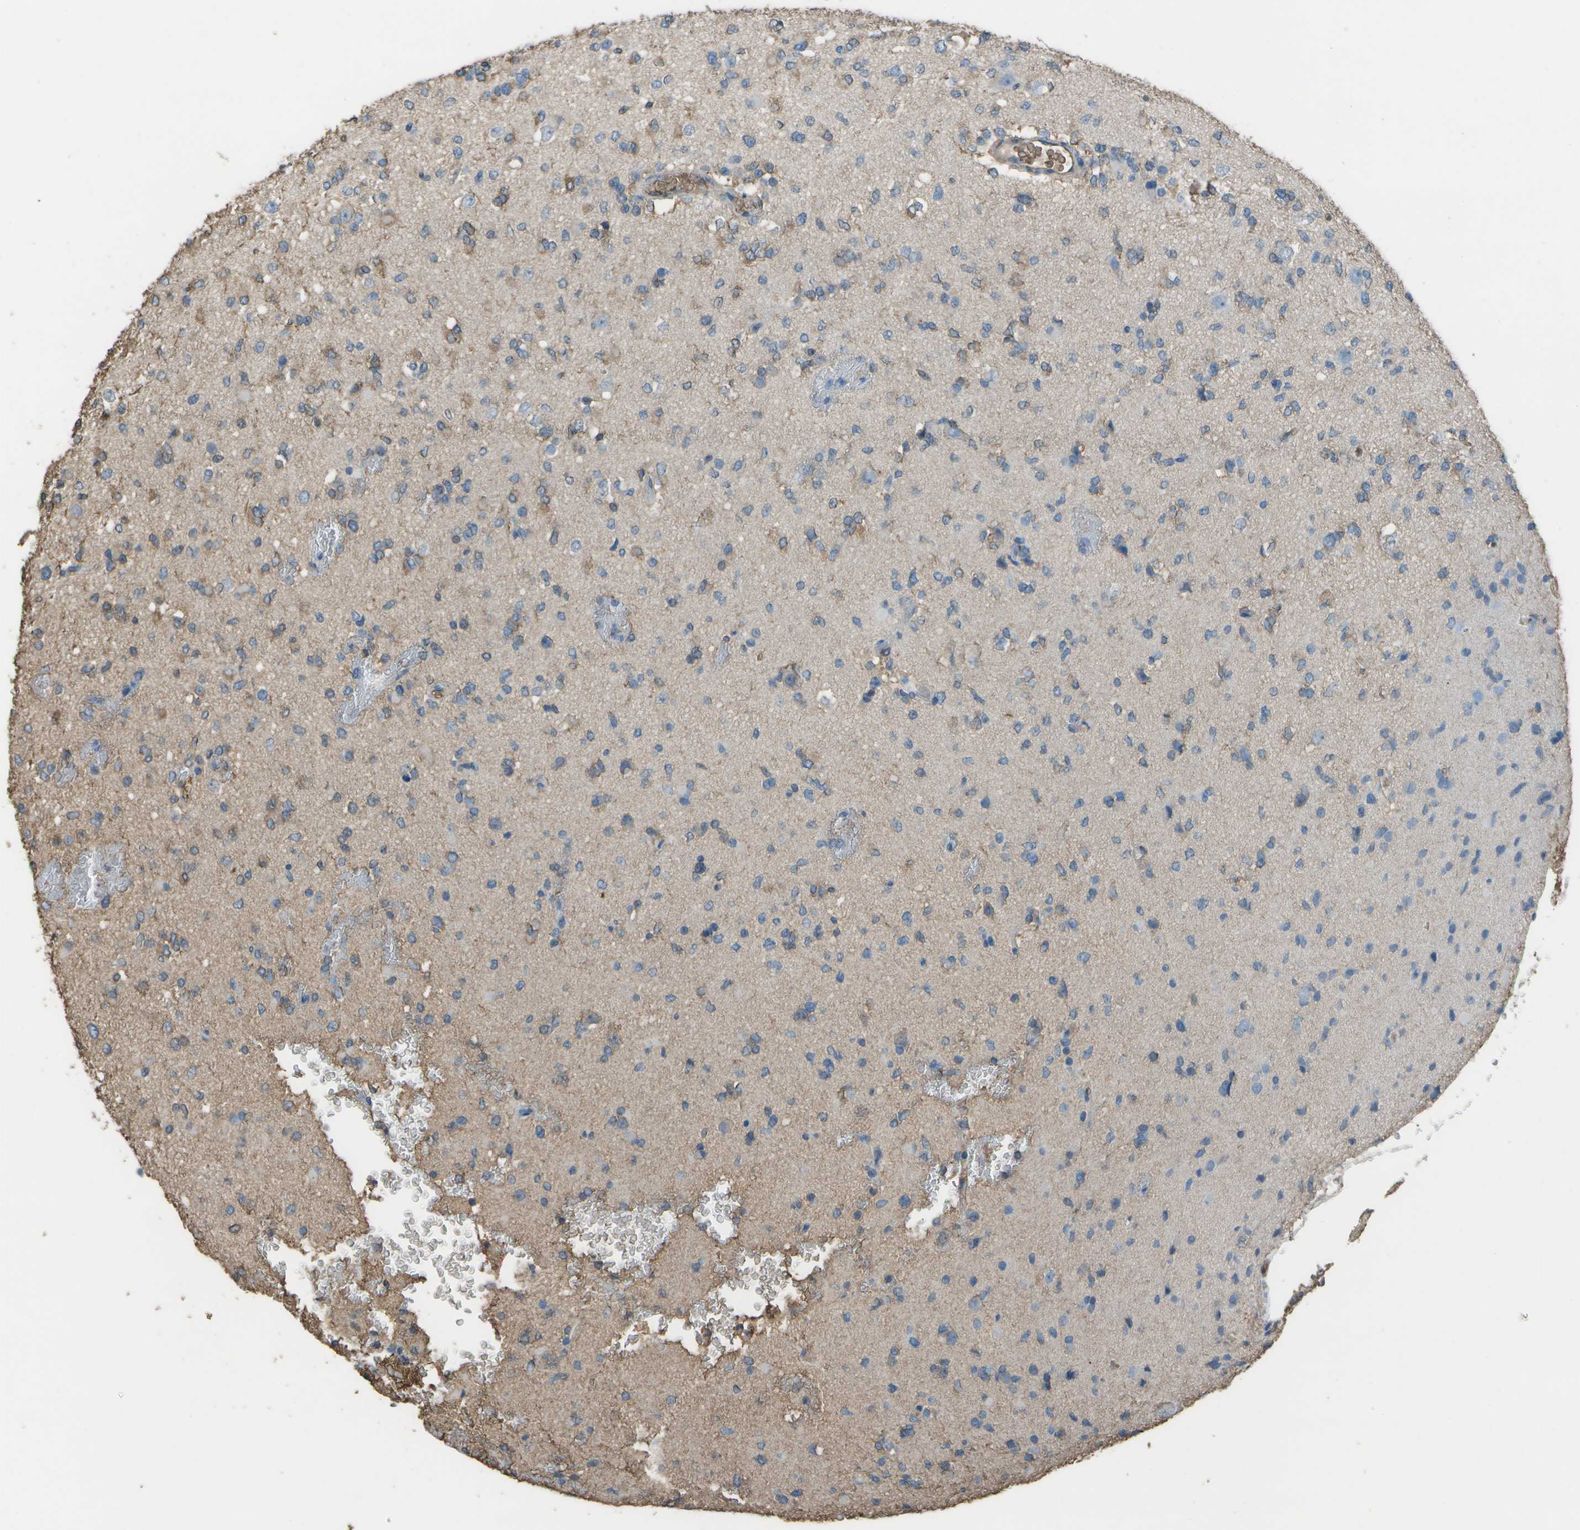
{"staining": {"intensity": "weak", "quantity": "<25%", "location": "cytoplasmic/membranous"}, "tissue": "glioma", "cell_type": "Tumor cells", "image_type": "cancer", "snomed": [{"axis": "morphology", "description": "Glioma, malignant, Low grade"}, {"axis": "topography", "description": "Brain"}], "caption": "Immunohistochemistry histopathology image of glioma stained for a protein (brown), which displays no staining in tumor cells. Brightfield microscopy of immunohistochemistry (IHC) stained with DAB (brown) and hematoxylin (blue), captured at high magnification.", "gene": "CYP4F11", "patient": {"sex": "female", "age": 22}}